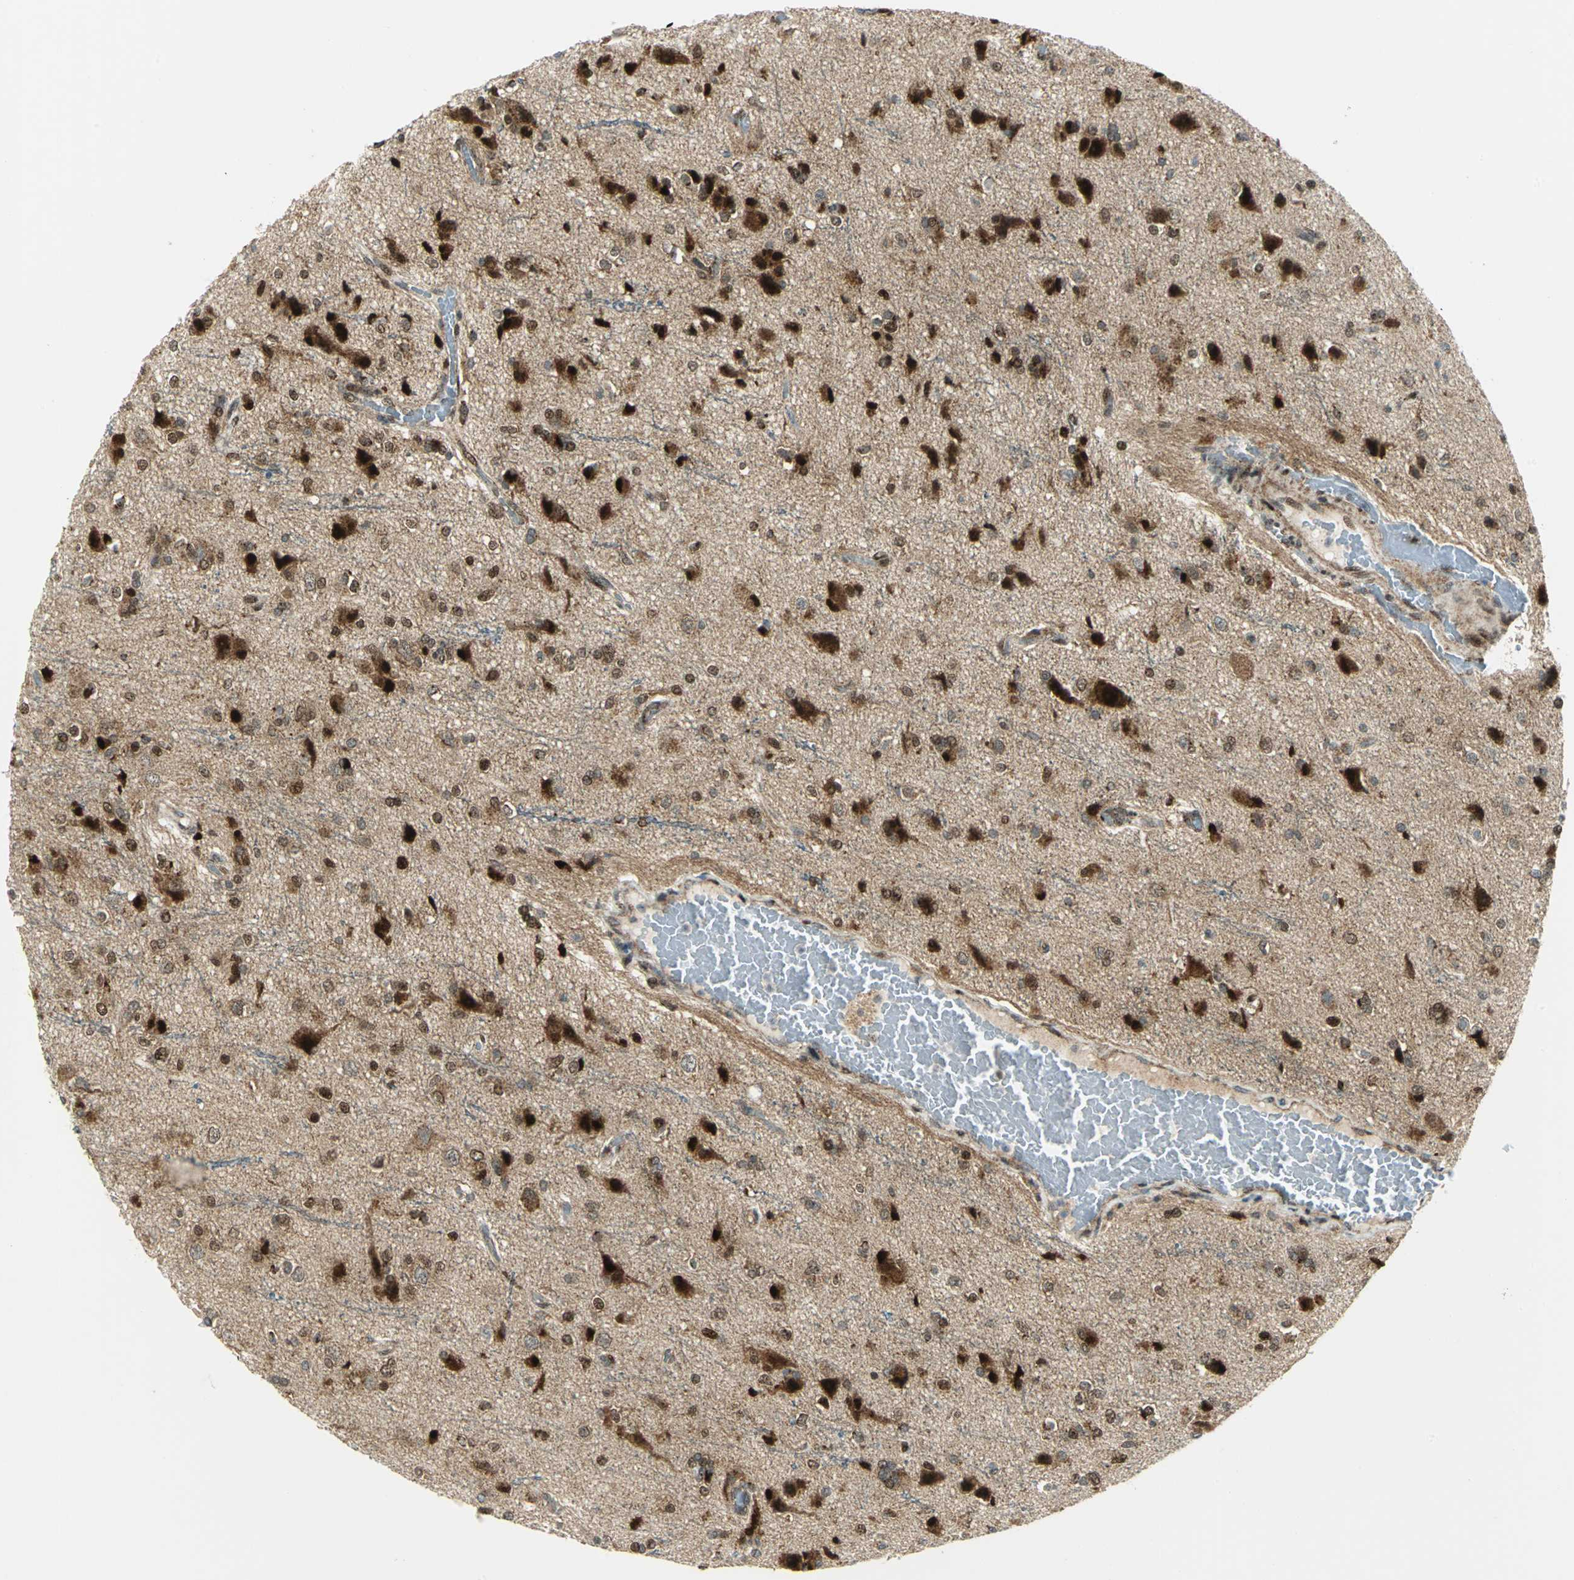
{"staining": {"intensity": "strong", "quantity": ">75%", "location": "cytoplasmic/membranous,nuclear"}, "tissue": "glioma", "cell_type": "Tumor cells", "image_type": "cancer", "snomed": [{"axis": "morphology", "description": "Glioma, malignant, High grade"}, {"axis": "topography", "description": "Brain"}], "caption": "Human malignant glioma (high-grade) stained with a protein marker exhibits strong staining in tumor cells.", "gene": "ATP6V1A", "patient": {"sex": "male", "age": 47}}